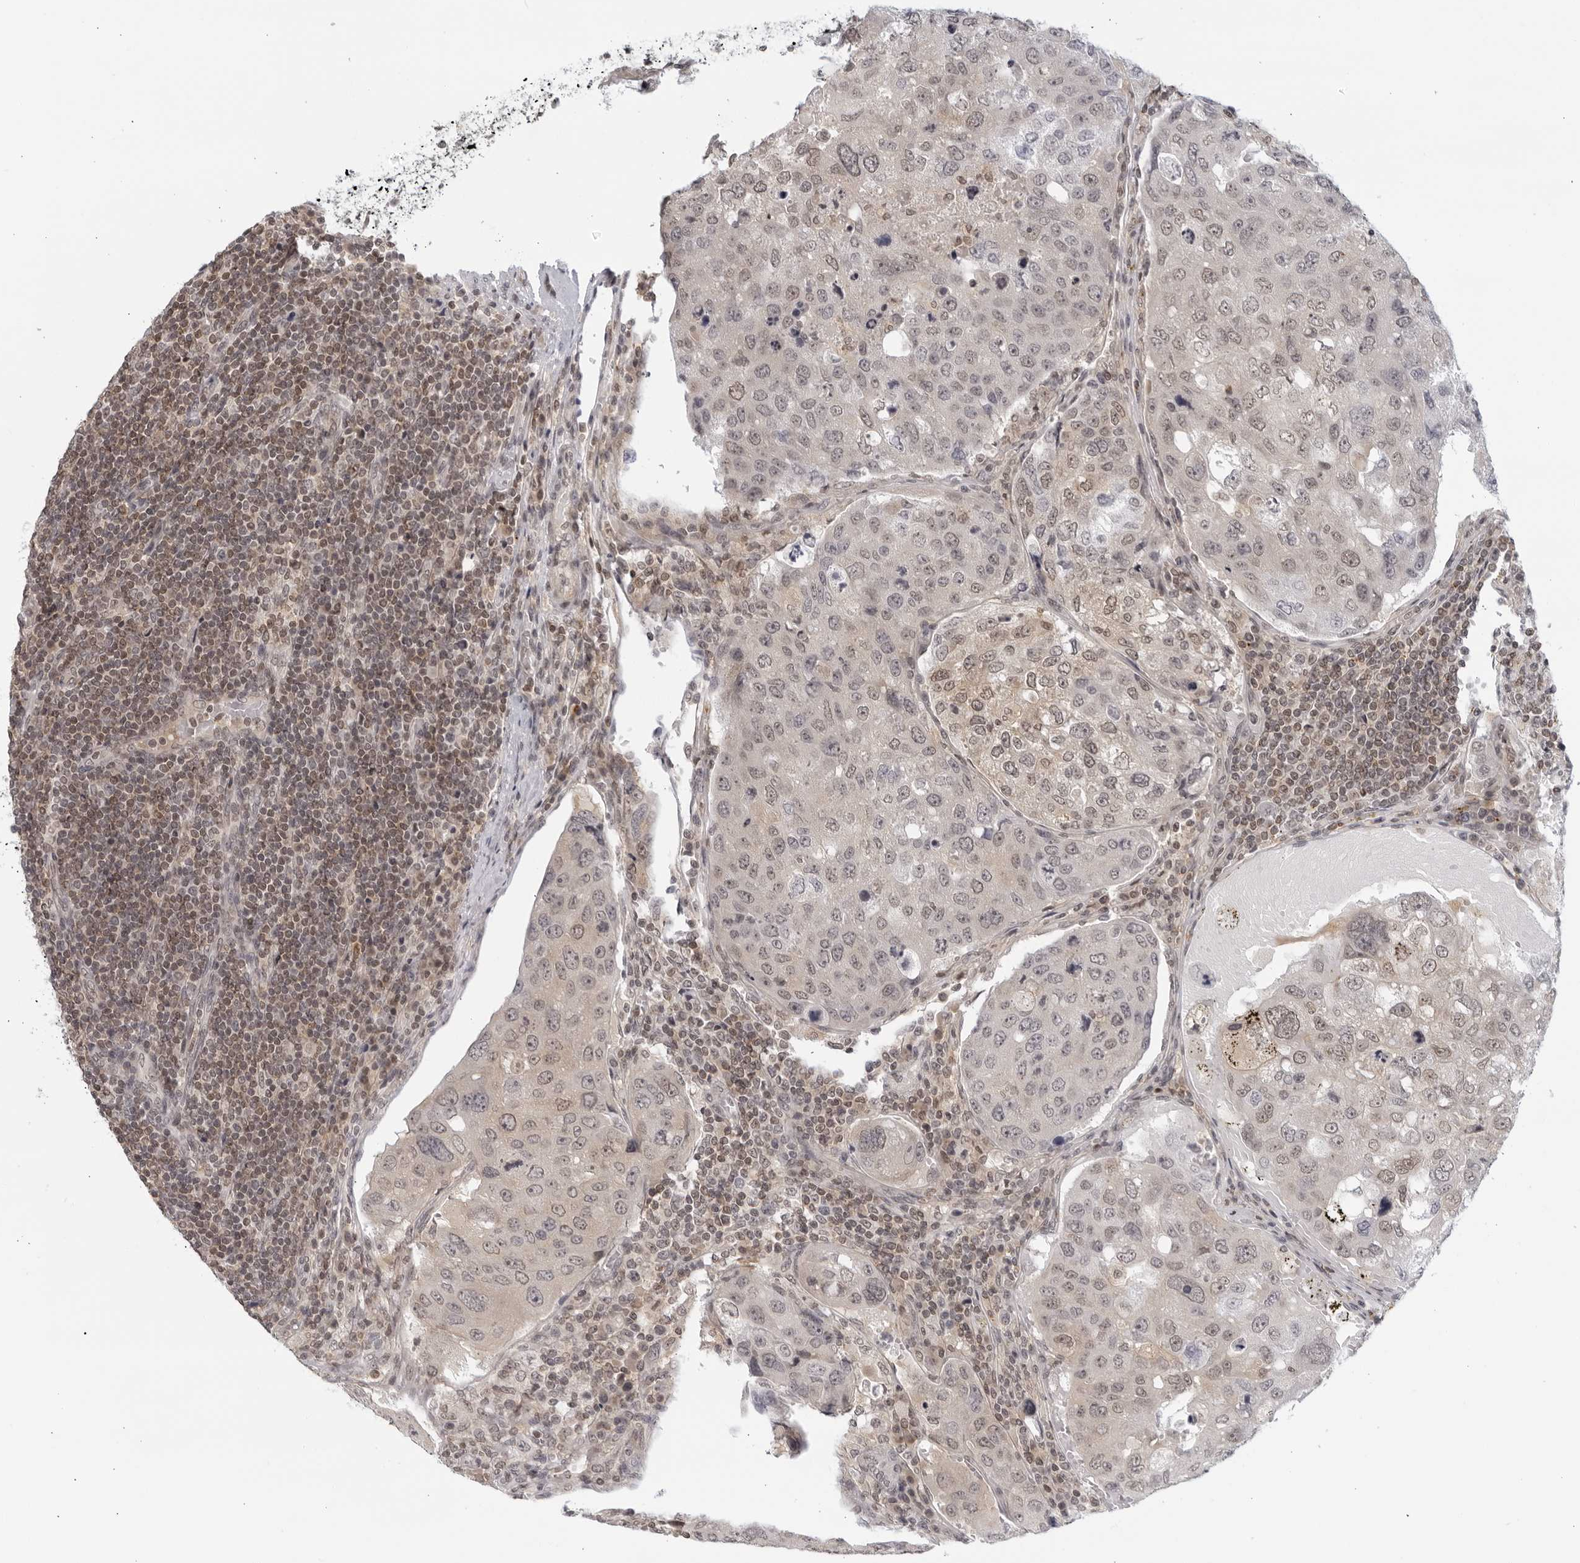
{"staining": {"intensity": "moderate", "quantity": "<25%", "location": "nuclear"}, "tissue": "urothelial cancer", "cell_type": "Tumor cells", "image_type": "cancer", "snomed": [{"axis": "morphology", "description": "Urothelial carcinoma, High grade"}, {"axis": "topography", "description": "Lymph node"}, {"axis": "topography", "description": "Urinary bladder"}], "caption": "The immunohistochemical stain labels moderate nuclear positivity in tumor cells of urothelial cancer tissue. (DAB (3,3'-diaminobenzidine) IHC, brown staining for protein, blue staining for nuclei).", "gene": "CC2D1B", "patient": {"sex": "male", "age": 51}}